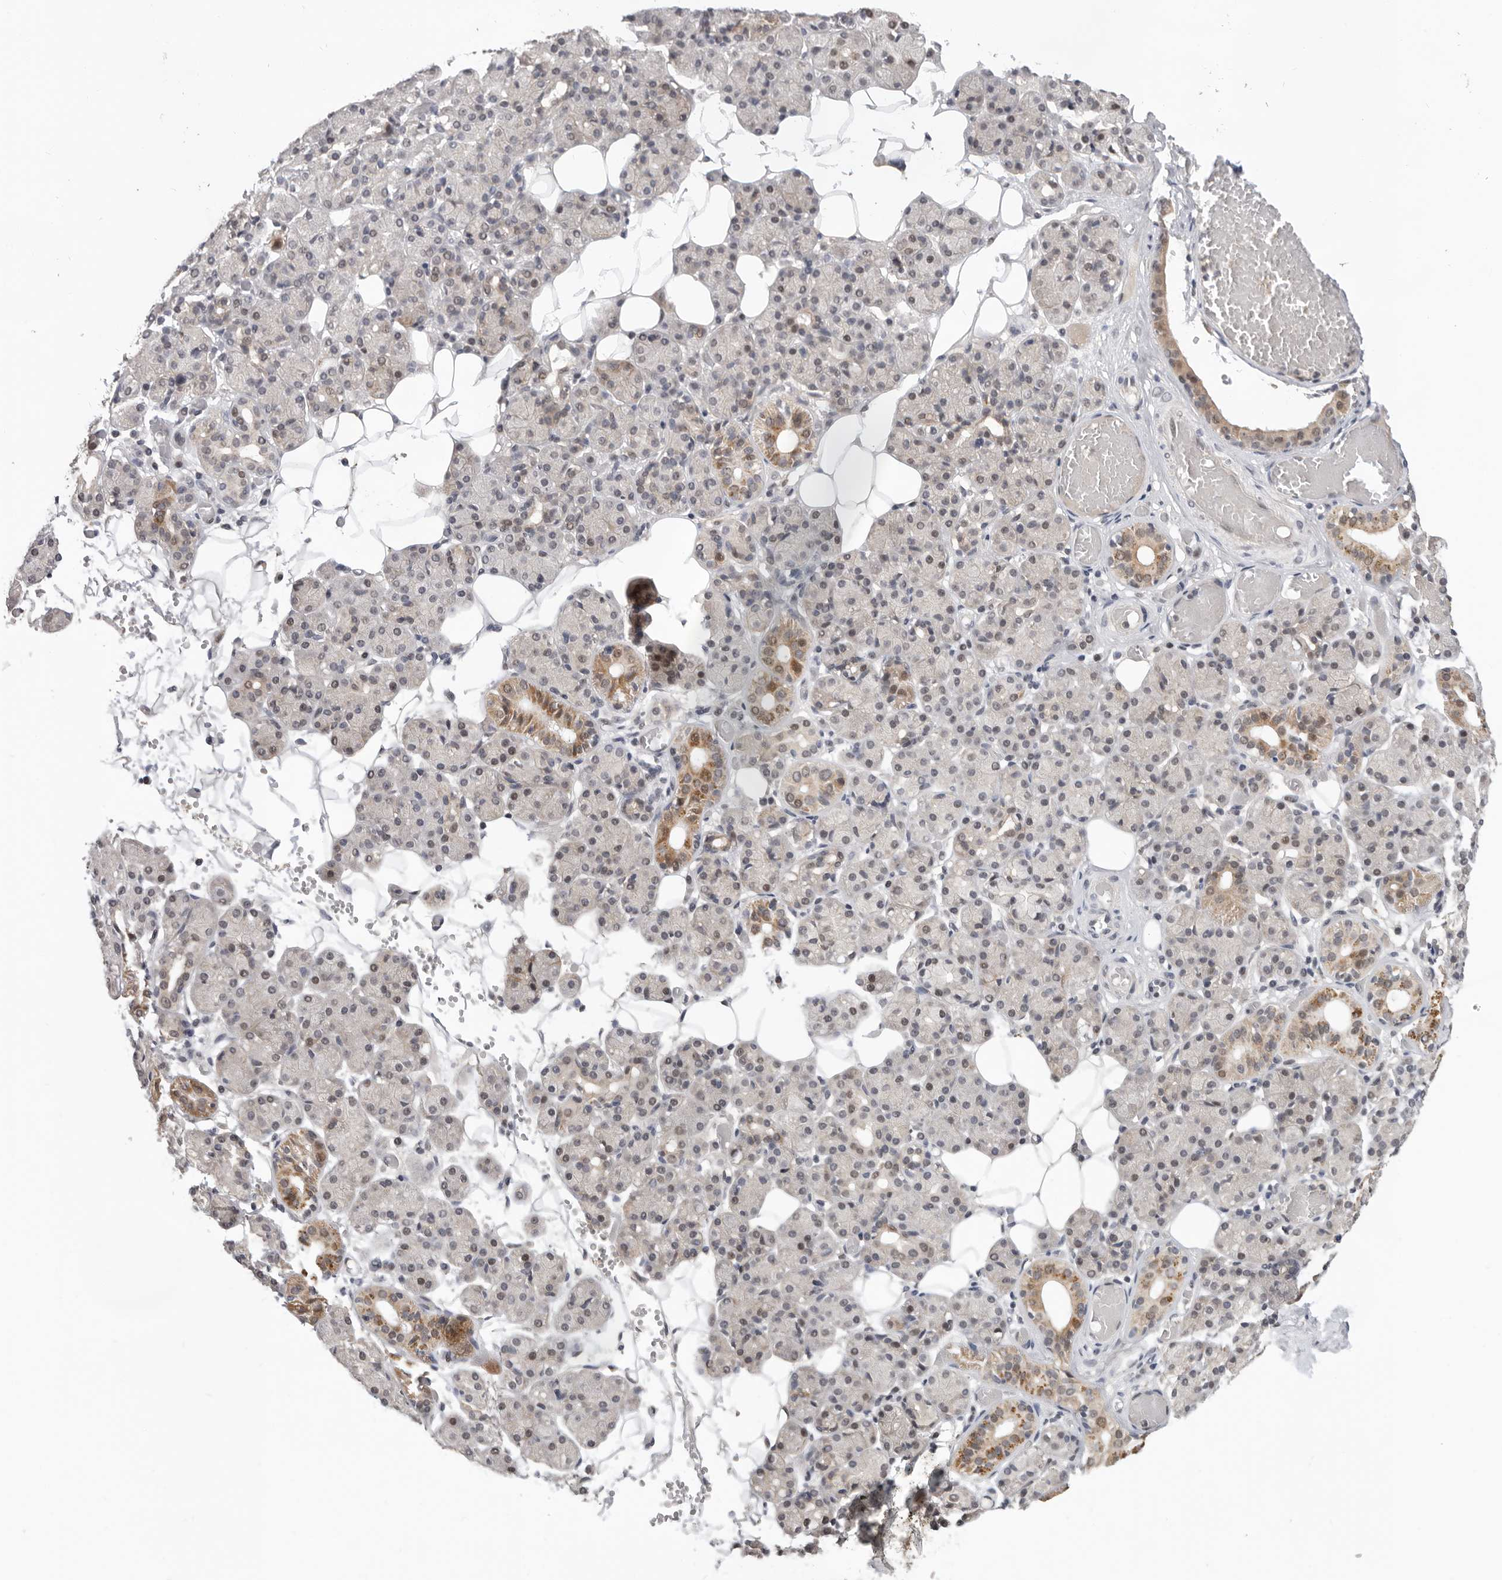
{"staining": {"intensity": "moderate", "quantity": "<25%", "location": "cytoplasmic/membranous"}, "tissue": "salivary gland", "cell_type": "Glandular cells", "image_type": "normal", "snomed": [{"axis": "morphology", "description": "Normal tissue, NOS"}, {"axis": "topography", "description": "Salivary gland"}], "caption": "Moderate cytoplasmic/membranous expression is identified in approximately <25% of glandular cells in benign salivary gland.", "gene": "BRCA2", "patient": {"sex": "male", "age": 63}}